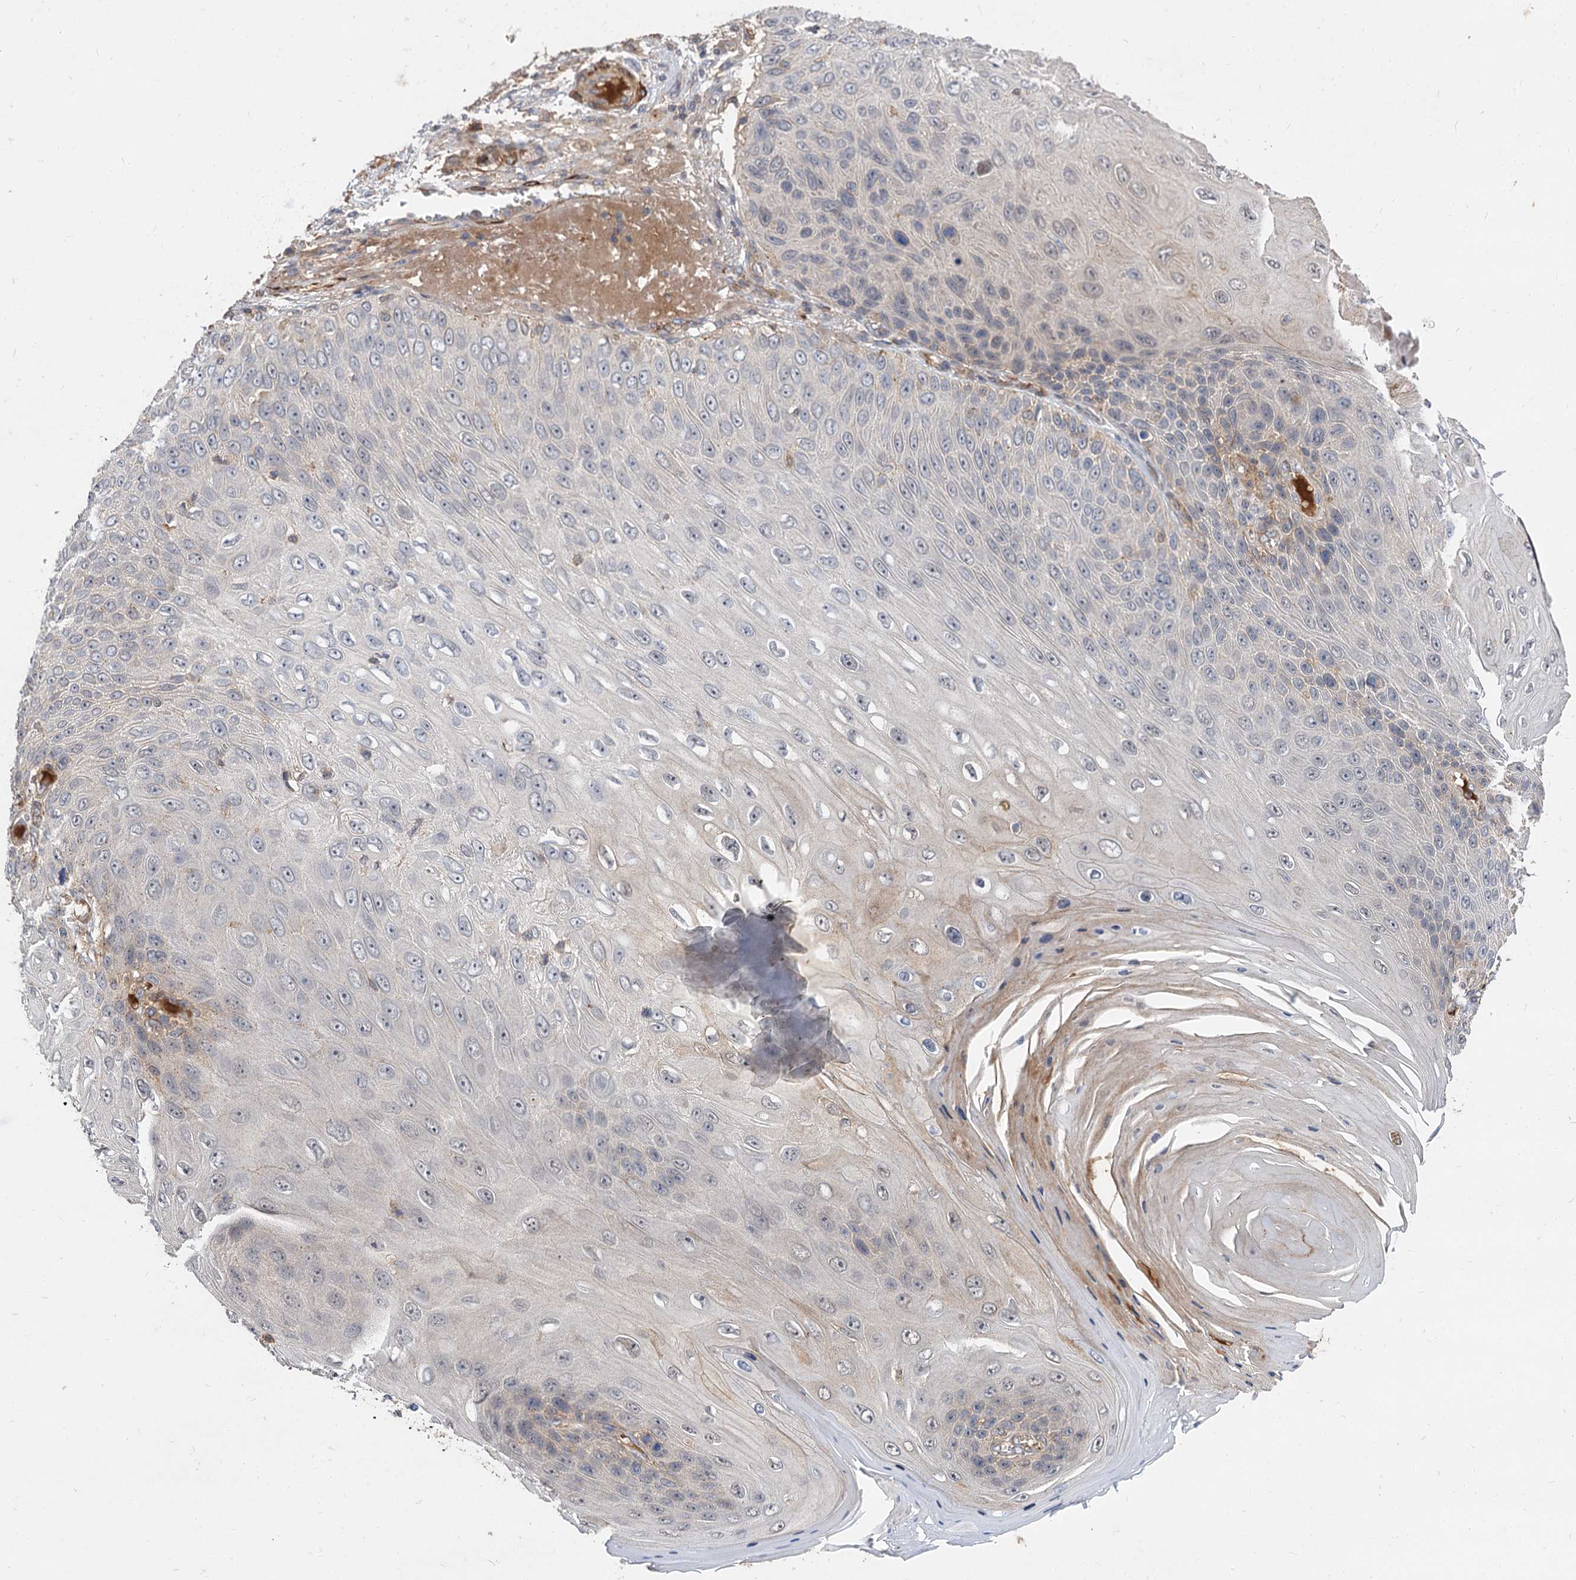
{"staining": {"intensity": "weak", "quantity": "<25%", "location": "cytoplasmic/membranous"}, "tissue": "skin cancer", "cell_type": "Tumor cells", "image_type": "cancer", "snomed": [{"axis": "morphology", "description": "Squamous cell carcinoma, NOS"}, {"axis": "topography", "description": "Skin"}], "caption": "Immunohistochemistry (IHC) of human skin cancer (squamous cell carcinoma) displays no expression in tumor cells.", "gene": "FBXW8", "patient": {"sex": "female", "age": 88}}